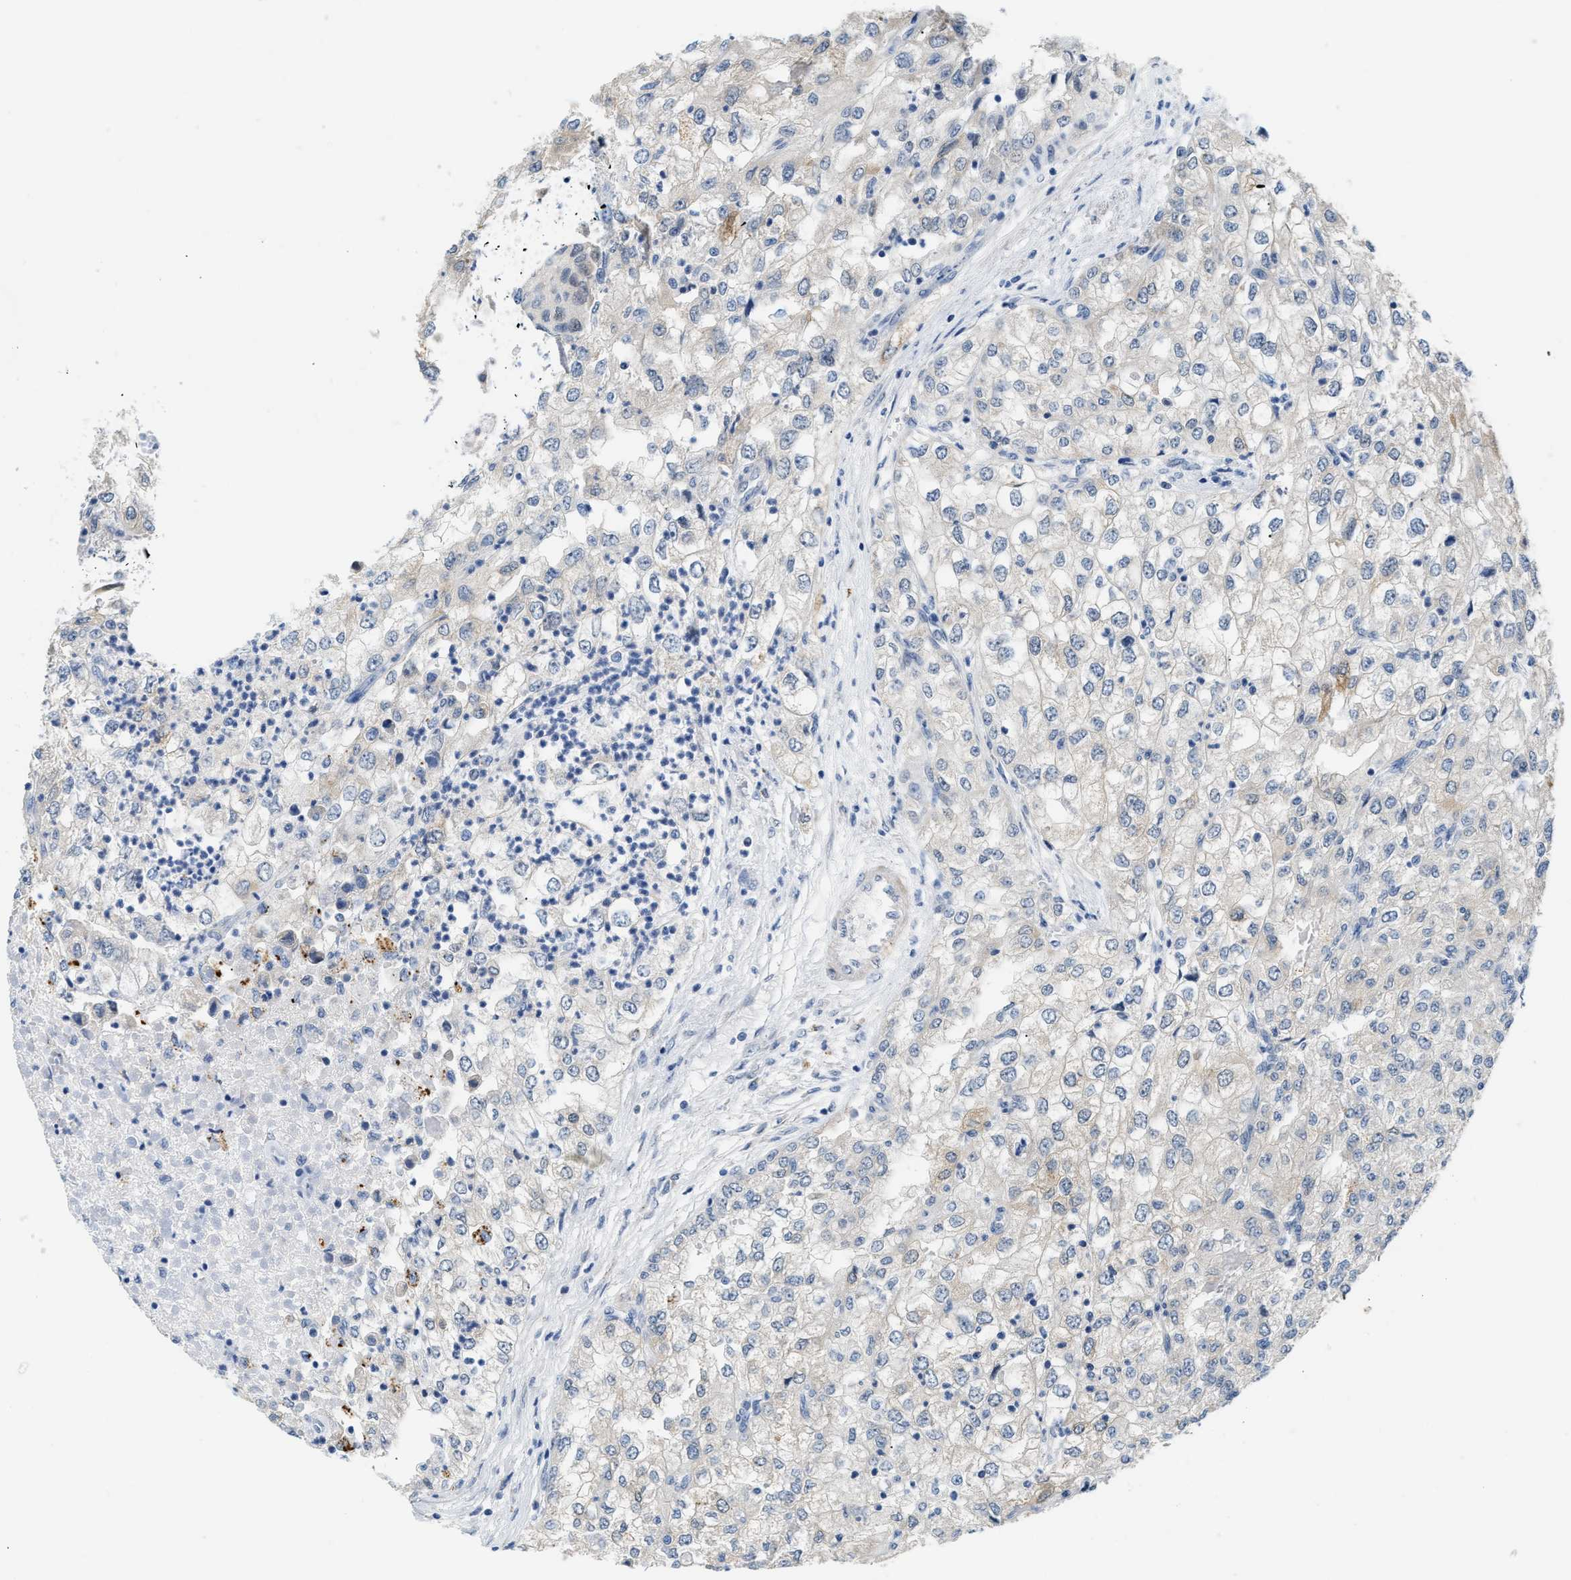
{"staining": {"intensity": "moderate", "quantity": "<25%", "location": "cytoplasmic/membranous"}, "tissue": "renal cancer", "cell_type": "Tumor cells", "image_type": "cancer", "snomed": [{"axis": "morphology", "description": "Adenocarcinoma, NOS"}, {"axis": "topography", "description": "Kidney"}], "caption": "There is low levels of moderate cytoplasmic/membranous staining in tumor cells of renal cancer, as demonstrated by immunohistochemical staining (brown color).", "gene": "CLGN", "patient": {"sex": "female", "age": 54}}